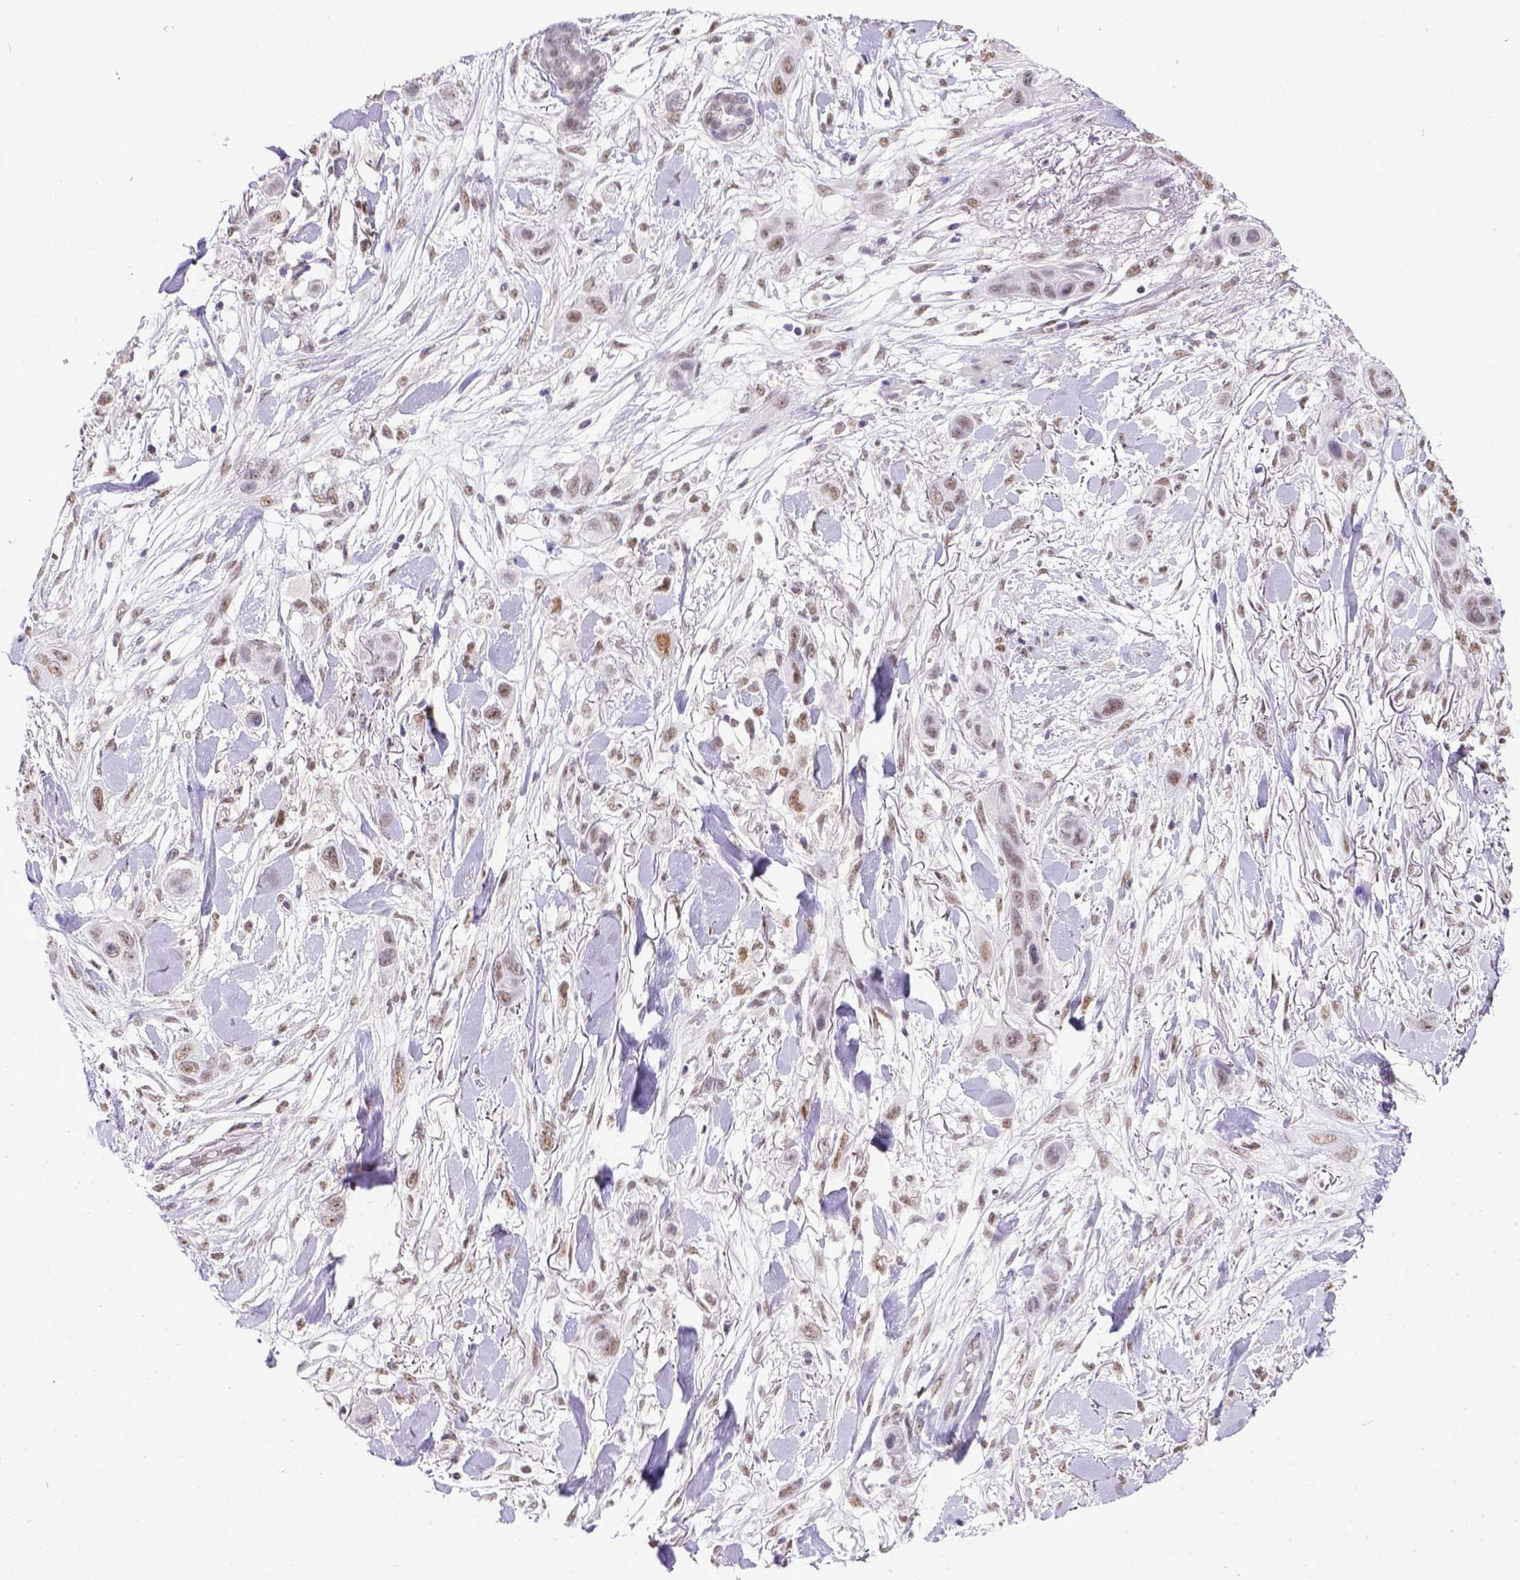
{"staining": {"intensity": "weak", "quantity": ">75%", "location": "nuclear"}, "tissue": "skin cancer", "cell_type": "Tumor cells", "image_type": "cancer", "snomed": [{"axis": "morphology", "description": "Squamous cell carcinoma, NOS"}, {"axis": "topography", "description": "Skin"}], "caption": "Skin squamous cell carcinoma stained with immunohistochemistry exhibits weak nuclear expression in about >75% of tumor cells.", "gene": "ERCC1", "patient": {"sex": "male", "age": 79}}